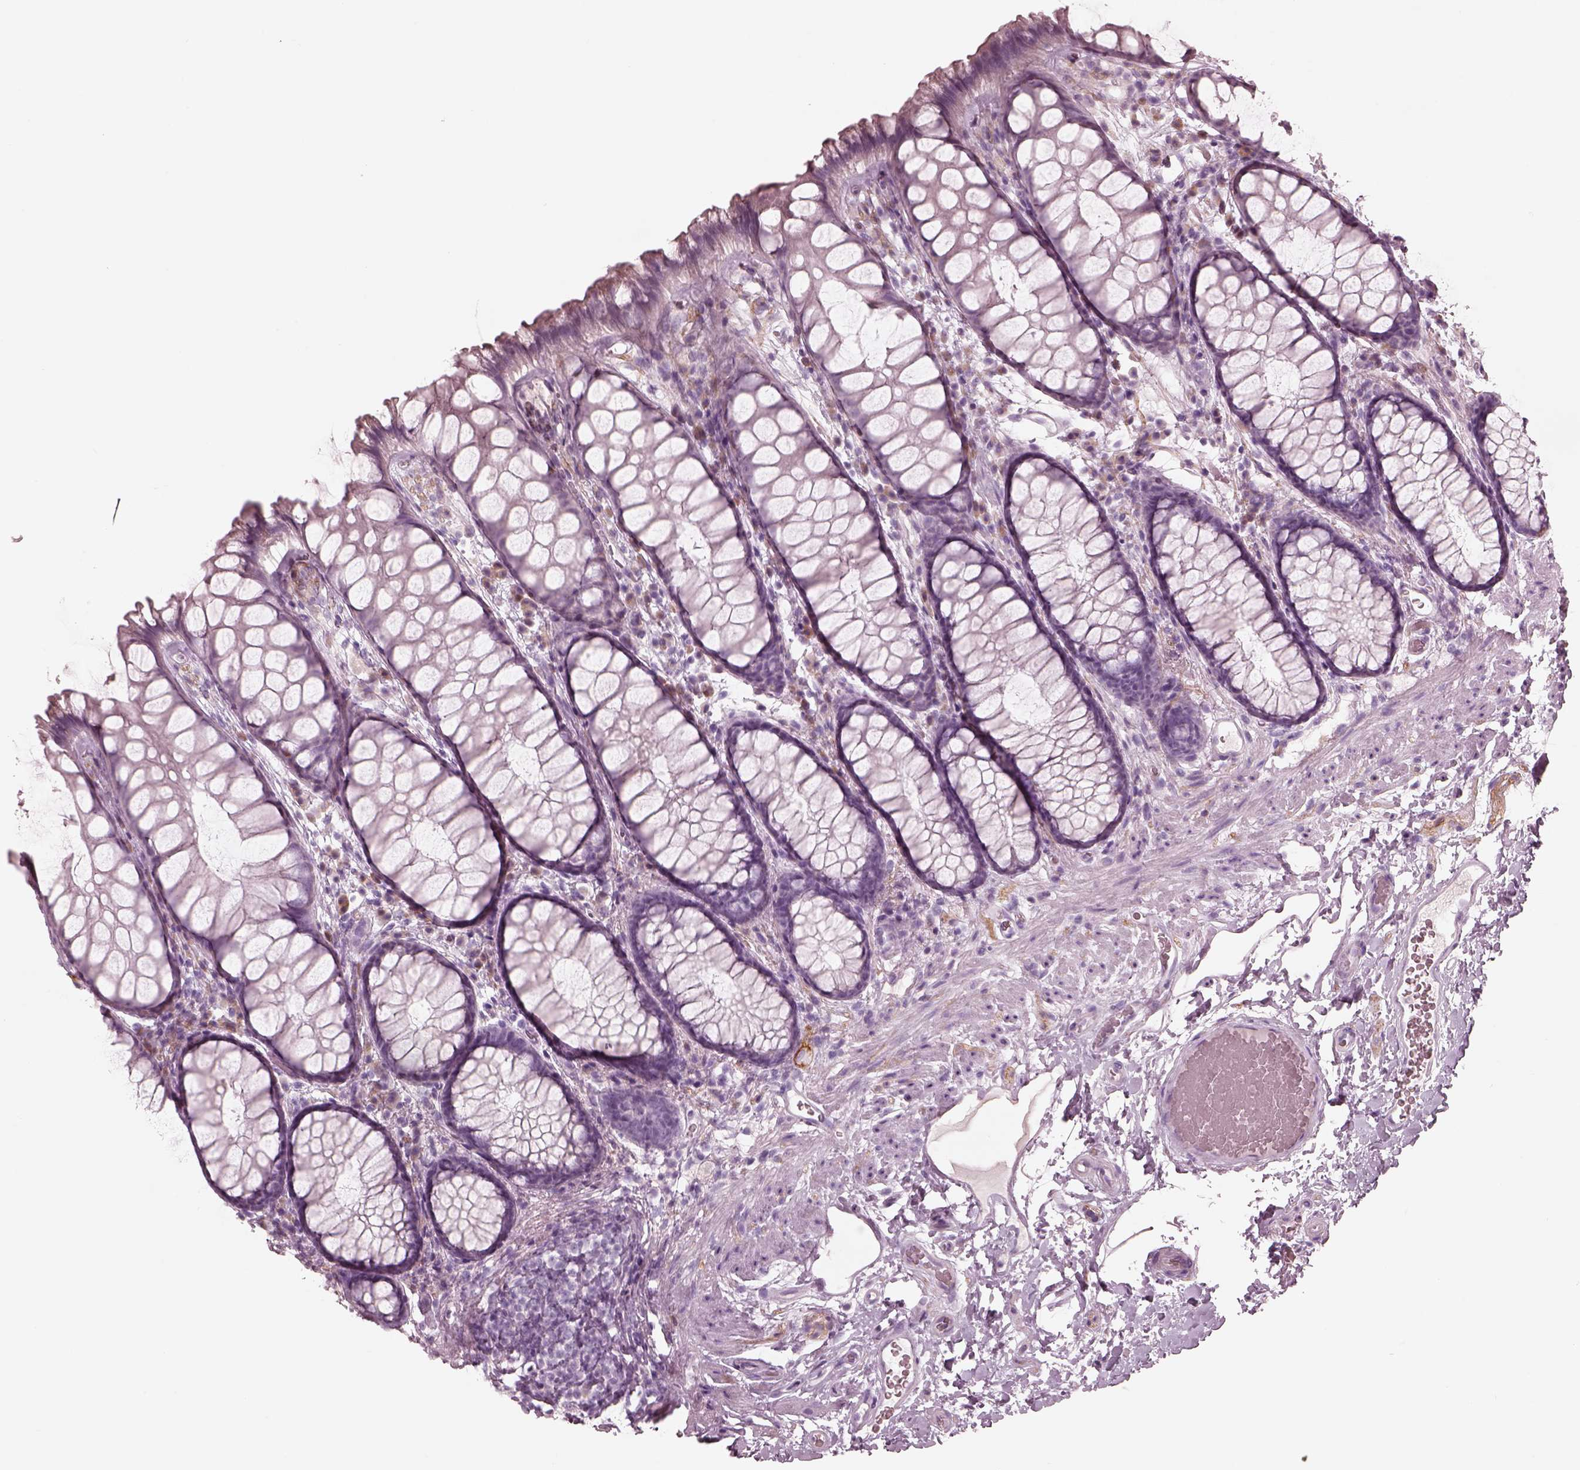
{"staining": {"intensity": "negative", "quantity": "none", "location": "none"}, "tissue": "rectum", "cell_type": "Glandular cells", "image_type": "normal", "snomed": [{"axis": "morphology", "description": "Normal tissue, NOS"}, {"axis": "topography", "description": "Rectum"}], "caption": "Photomicrograph shows no protein positivity in glandular cells of normal rectum. (Stains: DAB IHC with hematoxylin counter stain, Microscopy: brightfield microscopy at high magnification).", "gene": "CADM2", "patient": {"sex": "female", "age": 62}}